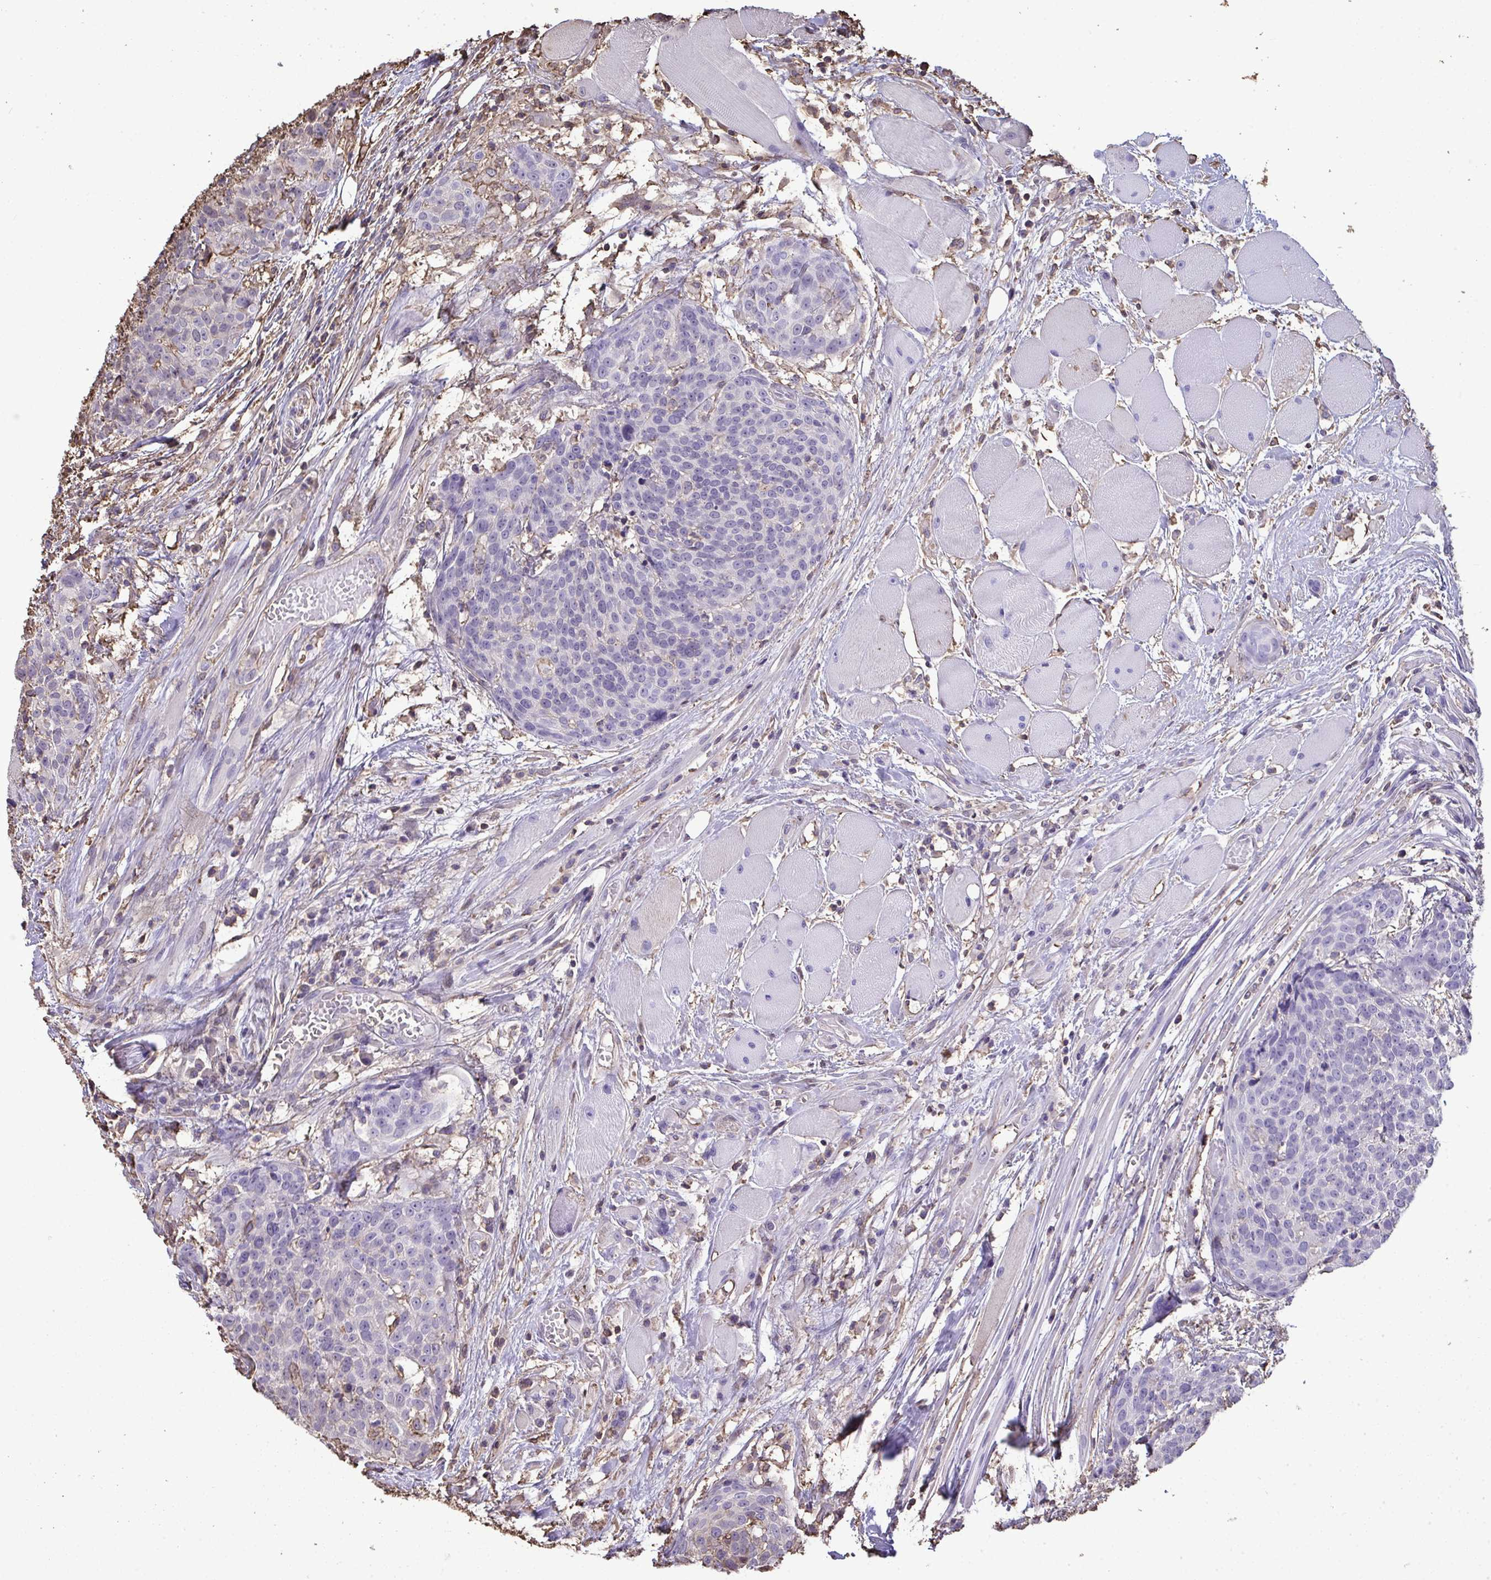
{"staining": {"intensity": "negative", "quantity": "none", "location": "none"}, "tissue": "head and neck cancer", "cell_type": "Tumor cells", "image_type": "cancer", "snomed": [{"axis": "morphology", "description": "Squamous cell carcinoma, NOS"}, {"axis": "topography", "description": "Oral tissue"}, {"axis": "topography", "description": "Head-Neck"}], "caption": "Head and neck cancer (squamous cell carcinoma) was stained to show a protein in brown. There is no significant expression in tumor cells.", "gene": "ANXA5", "patient": {"sex": "male", "age": 64}}